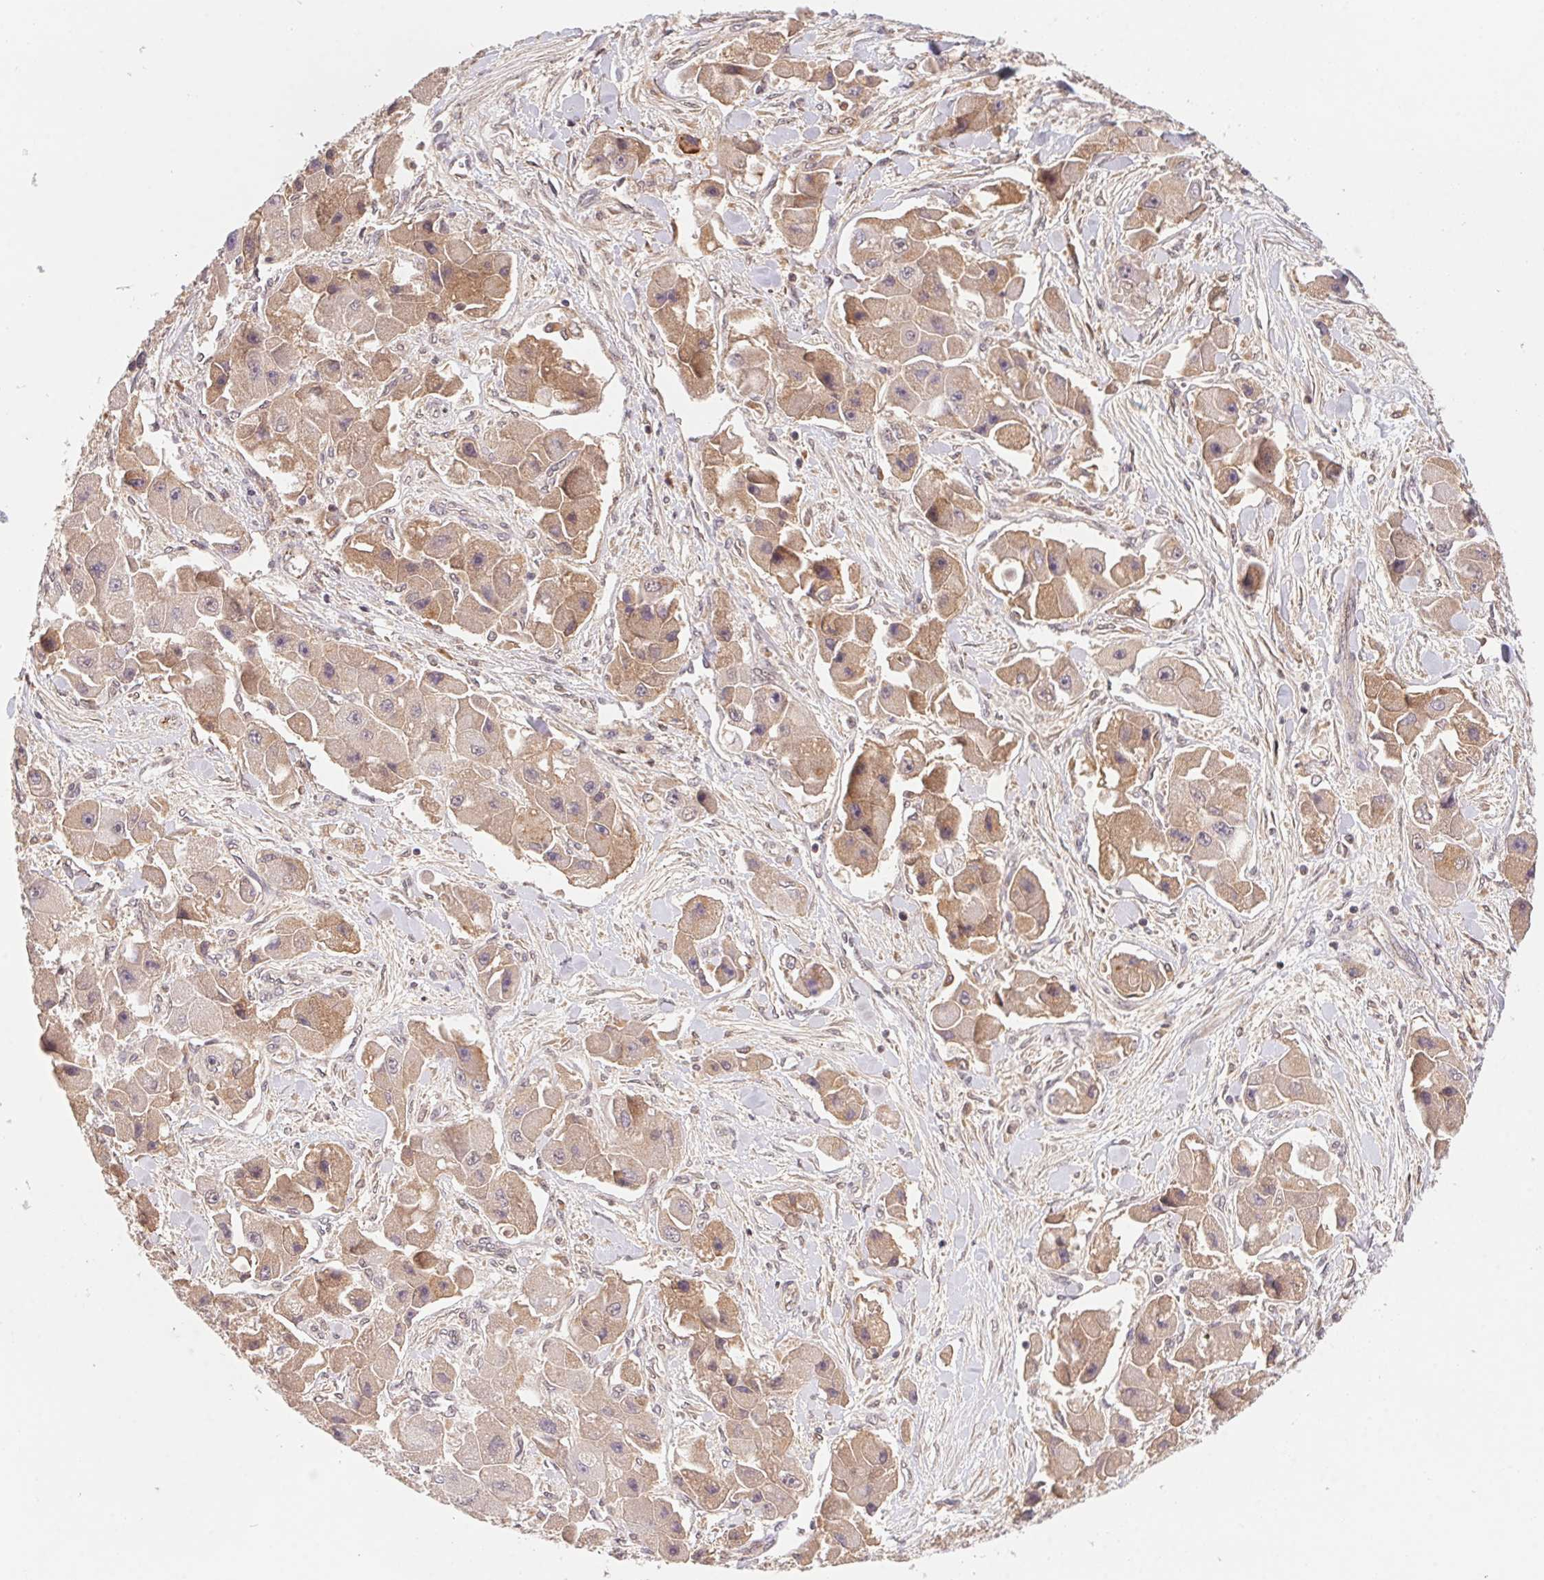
{"staining": {"intensity": "weak", "quantity": ">75%", "location": "cytoplasmic/membranous"}, "tissue": "liver cancer", "cell_type": "Tumor cells", "image_type": "cancer", "snomed": [{"axis": "morphology", "description": "Carcinoma, Hepatocellular, NOS"}, {"axis": "topography", "description": "Liver"}], "caption": "Immunohistochemistry (IHC) (DAB) staining of liver cancer exhibits weak cytoplasmic/membranous protein positivity in about >75% of tumor cells.", "gene": "SLC52A2", "patient": {"sex": "male", "age": 24}}